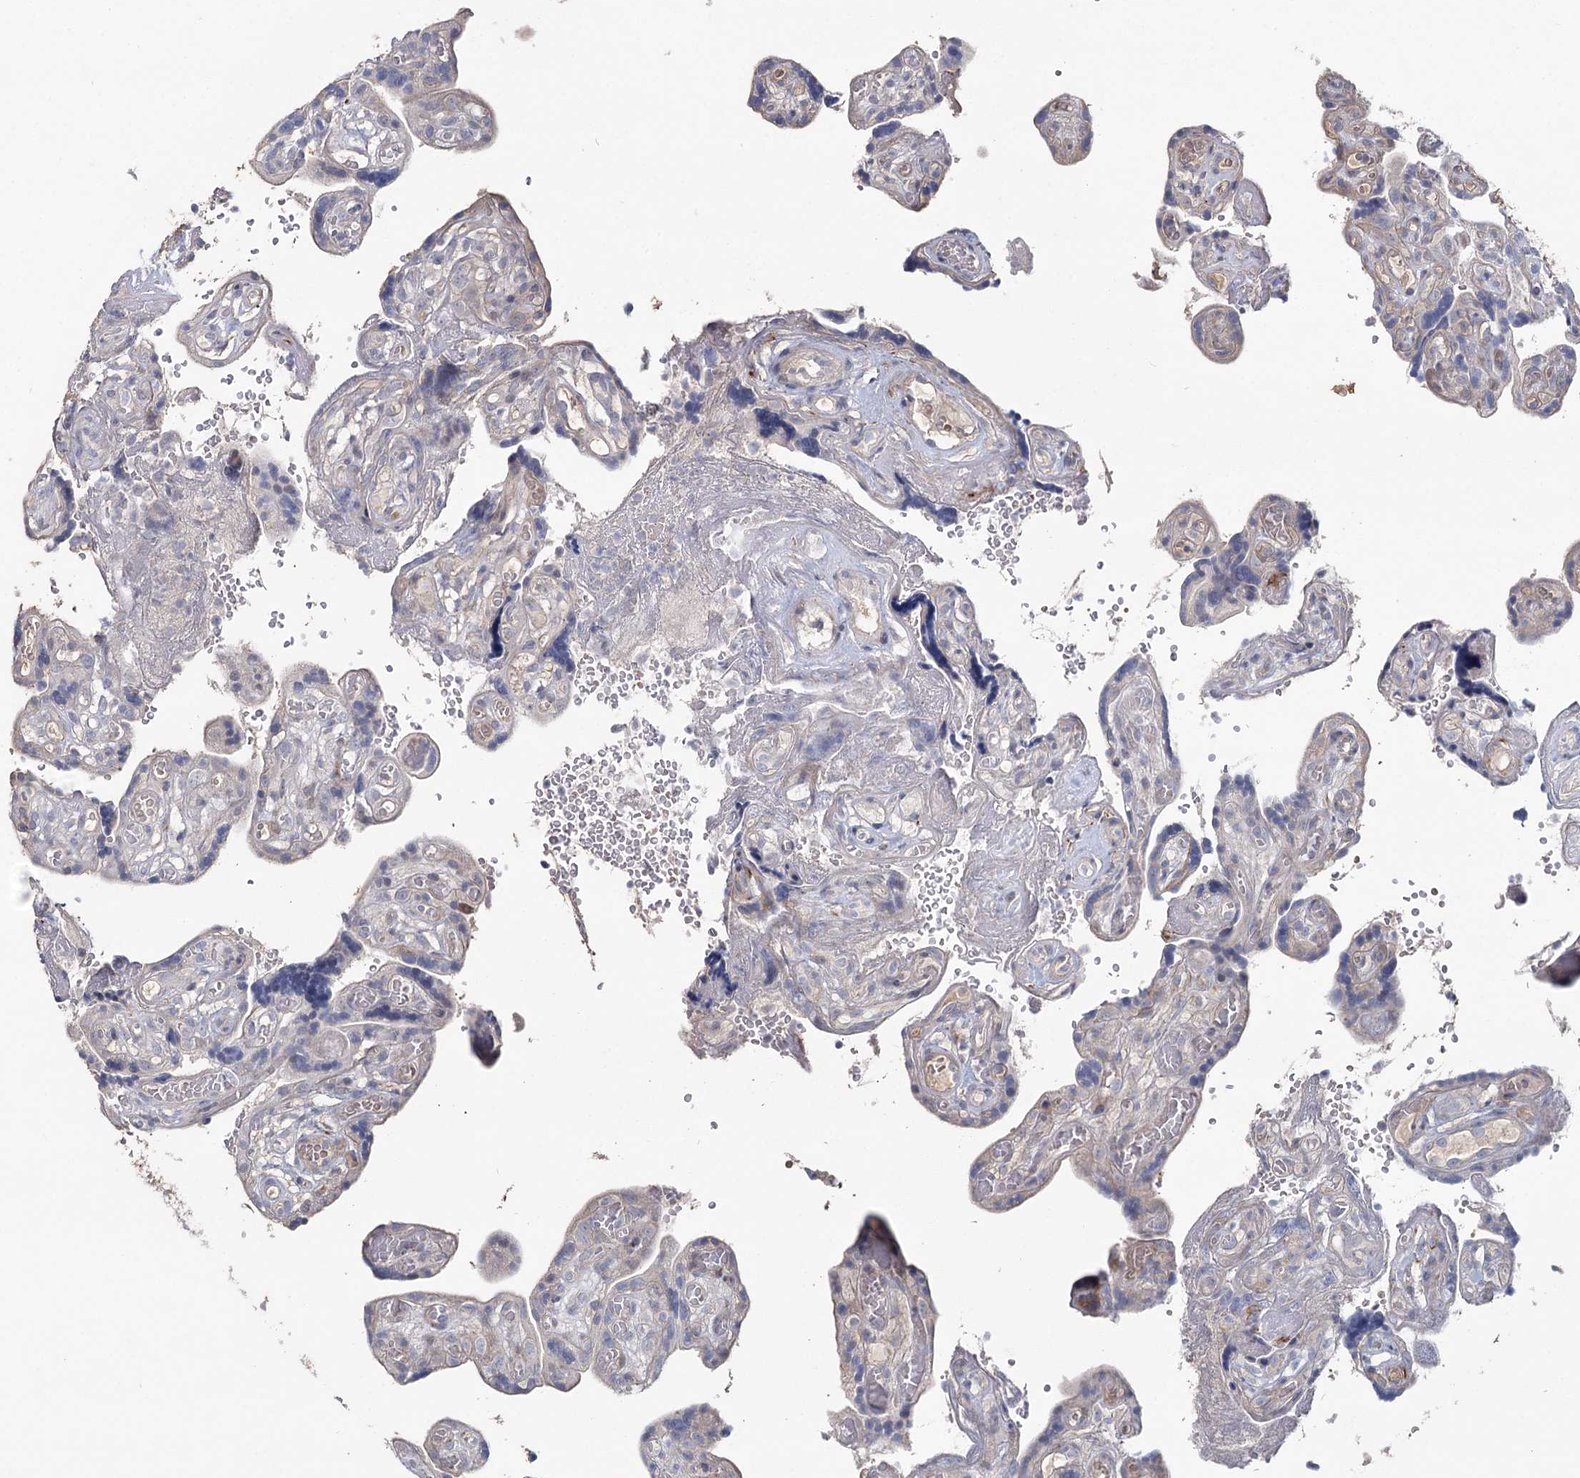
{"staining": {"intensity": "negative", "quantity": "none", "location": "none"}, "tissue": "placenta", "cell_type": "Decidual cells", "image_type": "normal", "snomed": [{"axis": "morphology", "description": "Normal tissue, NOS"}, {"axis": "topography", "description": "Placenta"}], "caption": "A histopathology image of human placenta is negative for staining in decidual cells.", "gene": "MAP3K13", "patient": {"sex": "female", "age": 30}}